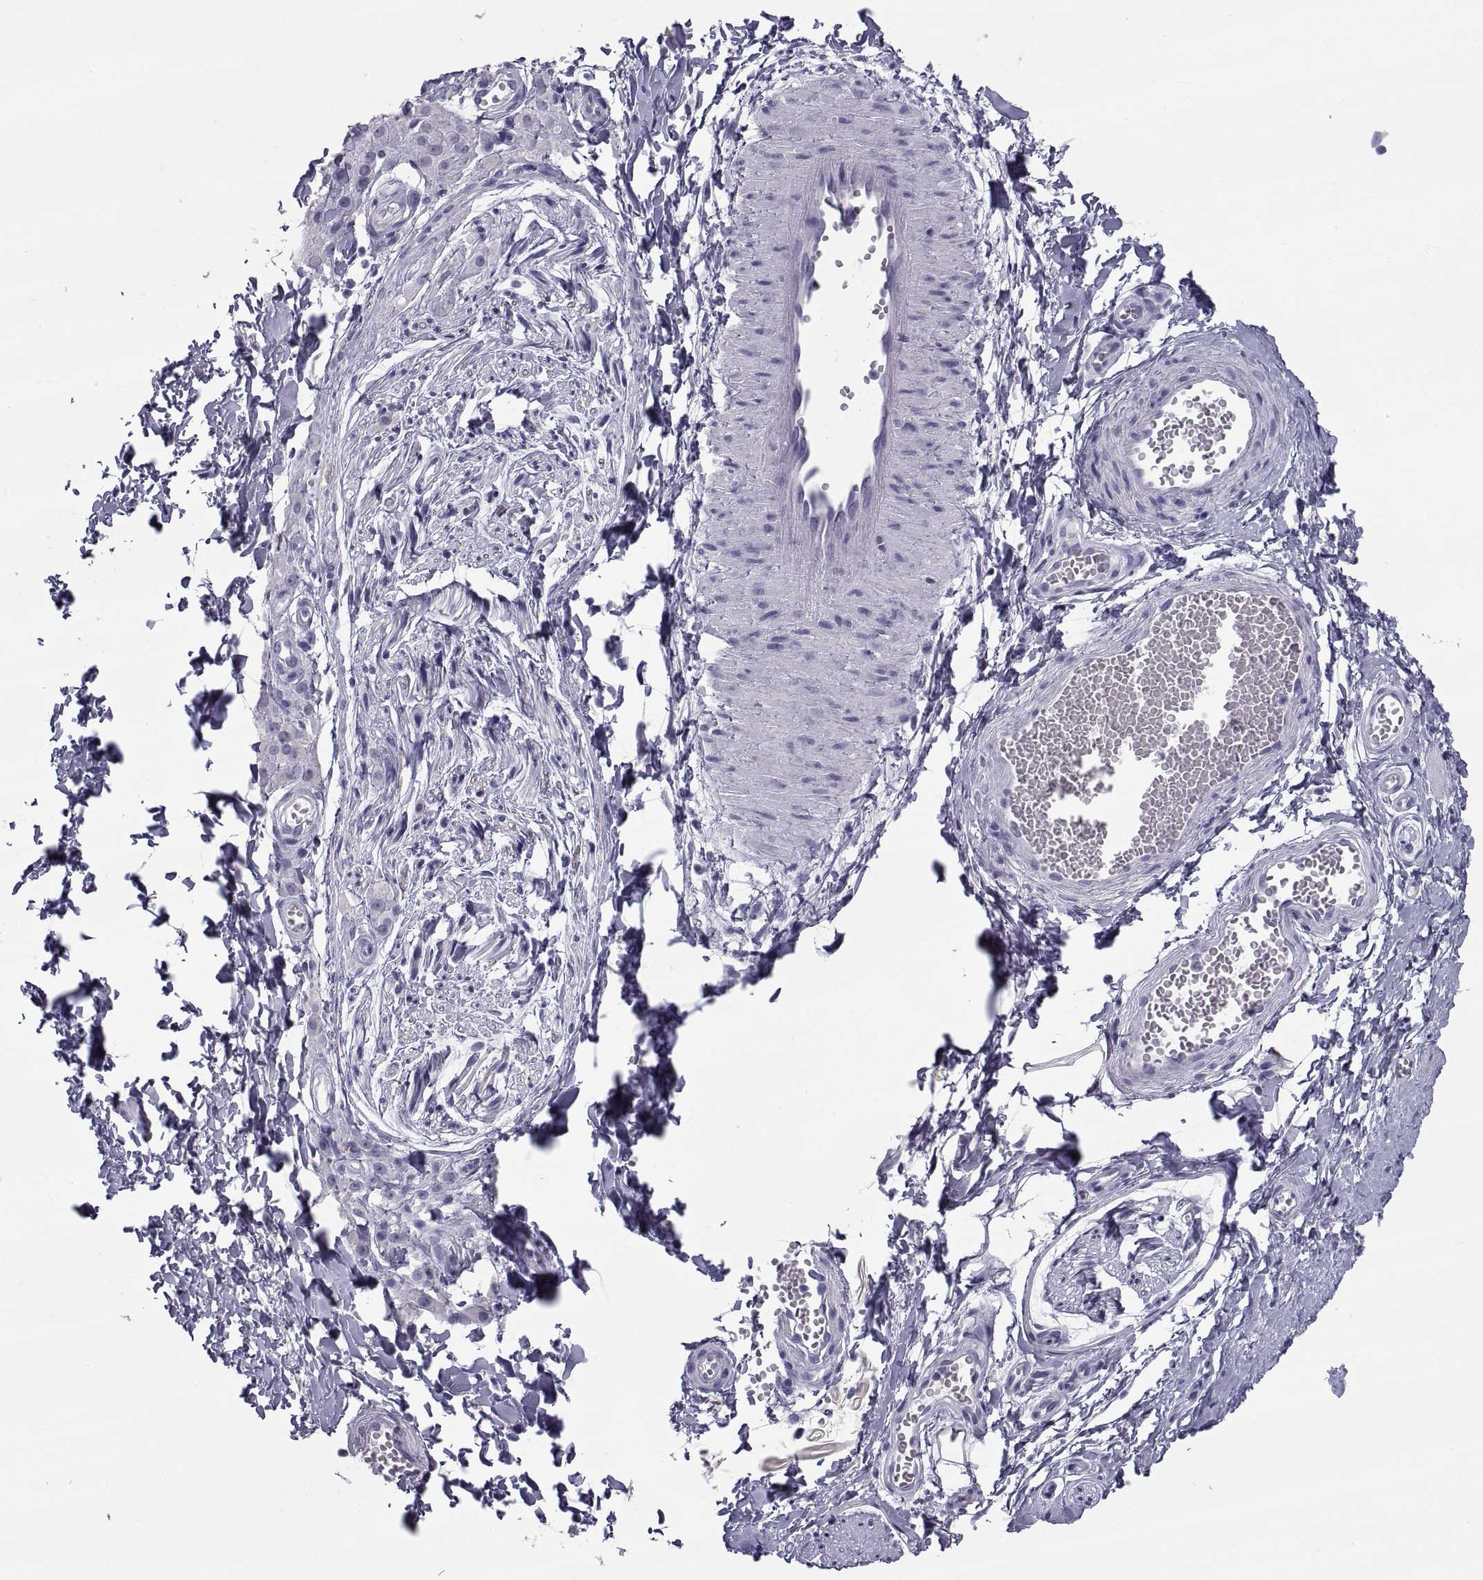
{"staining": {"intensity": "negative", "quantity": "none", "location": "none"}, "tissue": "adipose tissue", "cell_type": "Adipocytes", "image_type": "normal", "snomed": [{"axis": "morphology", "description": "Normal tissue, NOS"}, {"axis": "topography", "description": "Smooth muscle"}, {"axis": "topography", "description": "Peripheral nerve tissue"}], "caption": "A photomicrograph of adipose tissue stained for a protein displays no brown staining in adipocytes.", "gene": "NPTX2", "patient": {"sex": "male", "age": 22}}